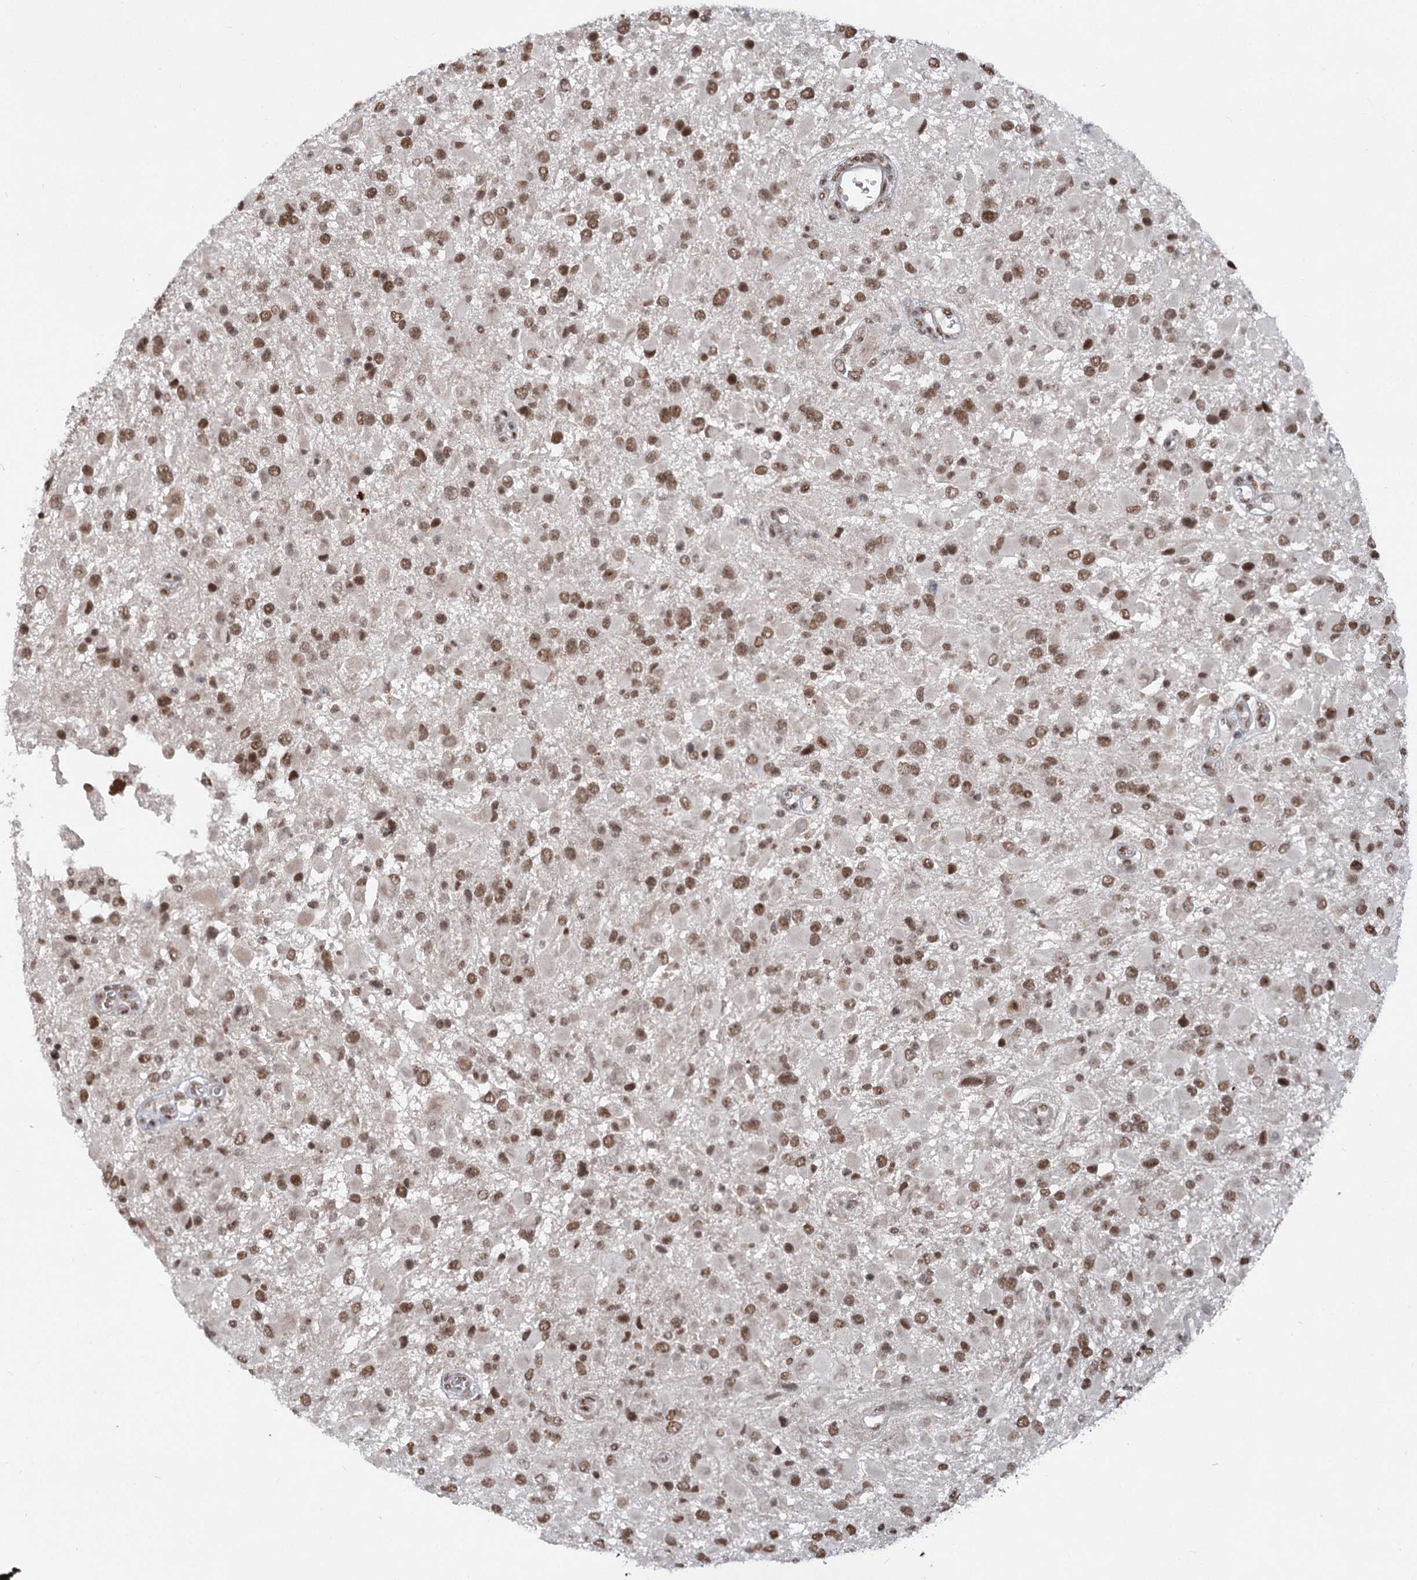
{"staining": {"intensity": "moderate", "quantity": ">75%", "location": "nuclear"}, "tissue": "glioma", "cell_type": "Tumor cells", "image_type": "cancer", "snomed": [{"axis": "morphology", "description": "Glioma, malignant, High grade"}, {"axis": "topography", "description": "Brain"}], "caption": "There is medium levels of moderate nuclear staining in tumor cells of malignant high-grade glioma, as demonstrated by immunohistochemical staining (brown color).", "gene": "CGGBP1", "patient": {"sex": "male", "age": 53}}